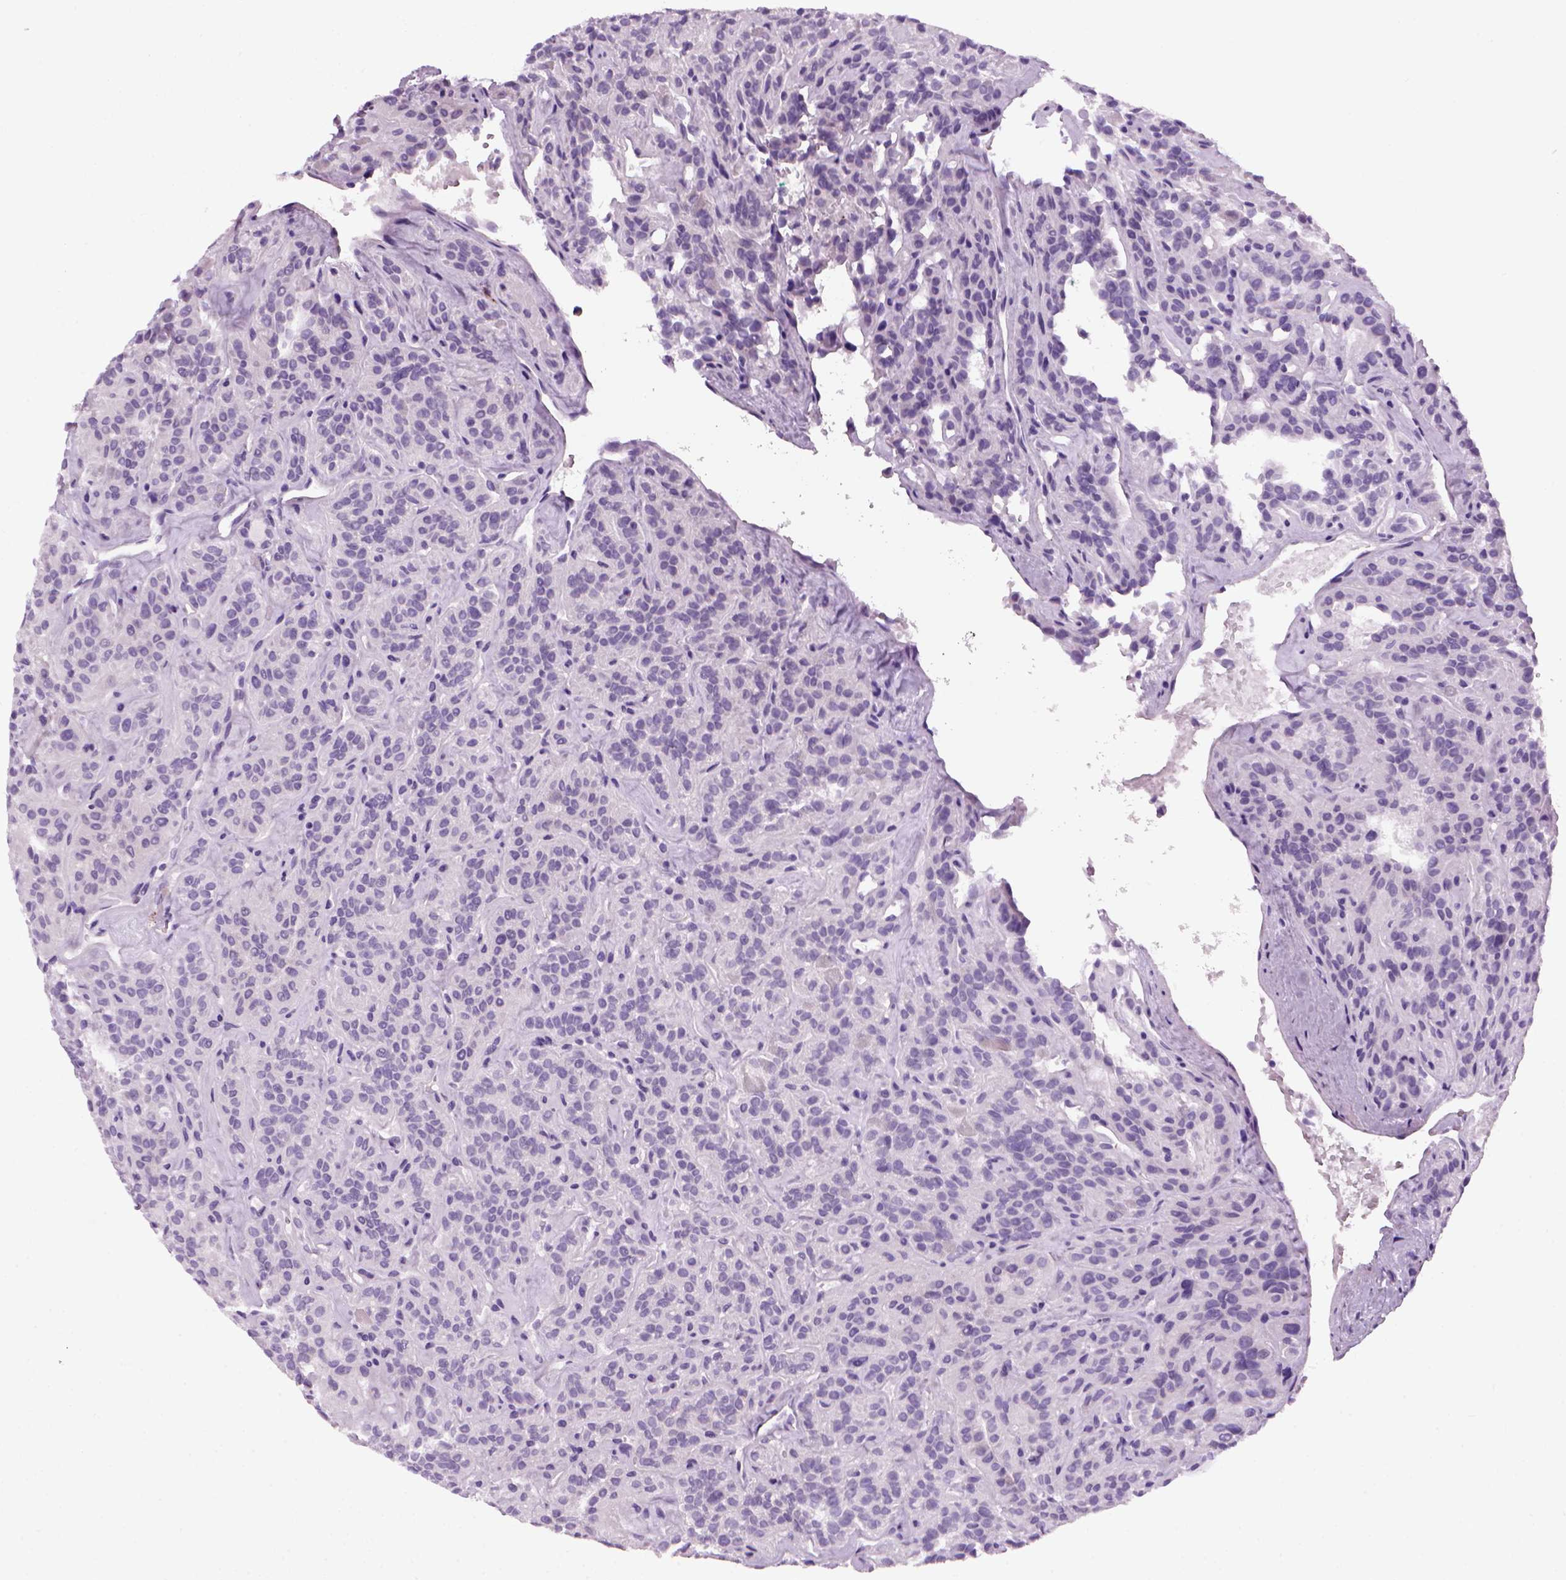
{"staining": {"intensity": "negative", "quantity": "none", "location": "none"}, "tissue": "thyroid cancer", "cell_type": "Tumor cells", "image_type": "cancer", "snomed": [{"axis": "morphology", "description": "Papillary adenocarcinoma, NOS"}, {"axis": "topography", "description": "Thyroid gland"}], "caption": "Tumor cells show no significant protein staining in thyroid cancer.", "gene": "MZB1", "patient": {"sex": "female", "age": 45}}